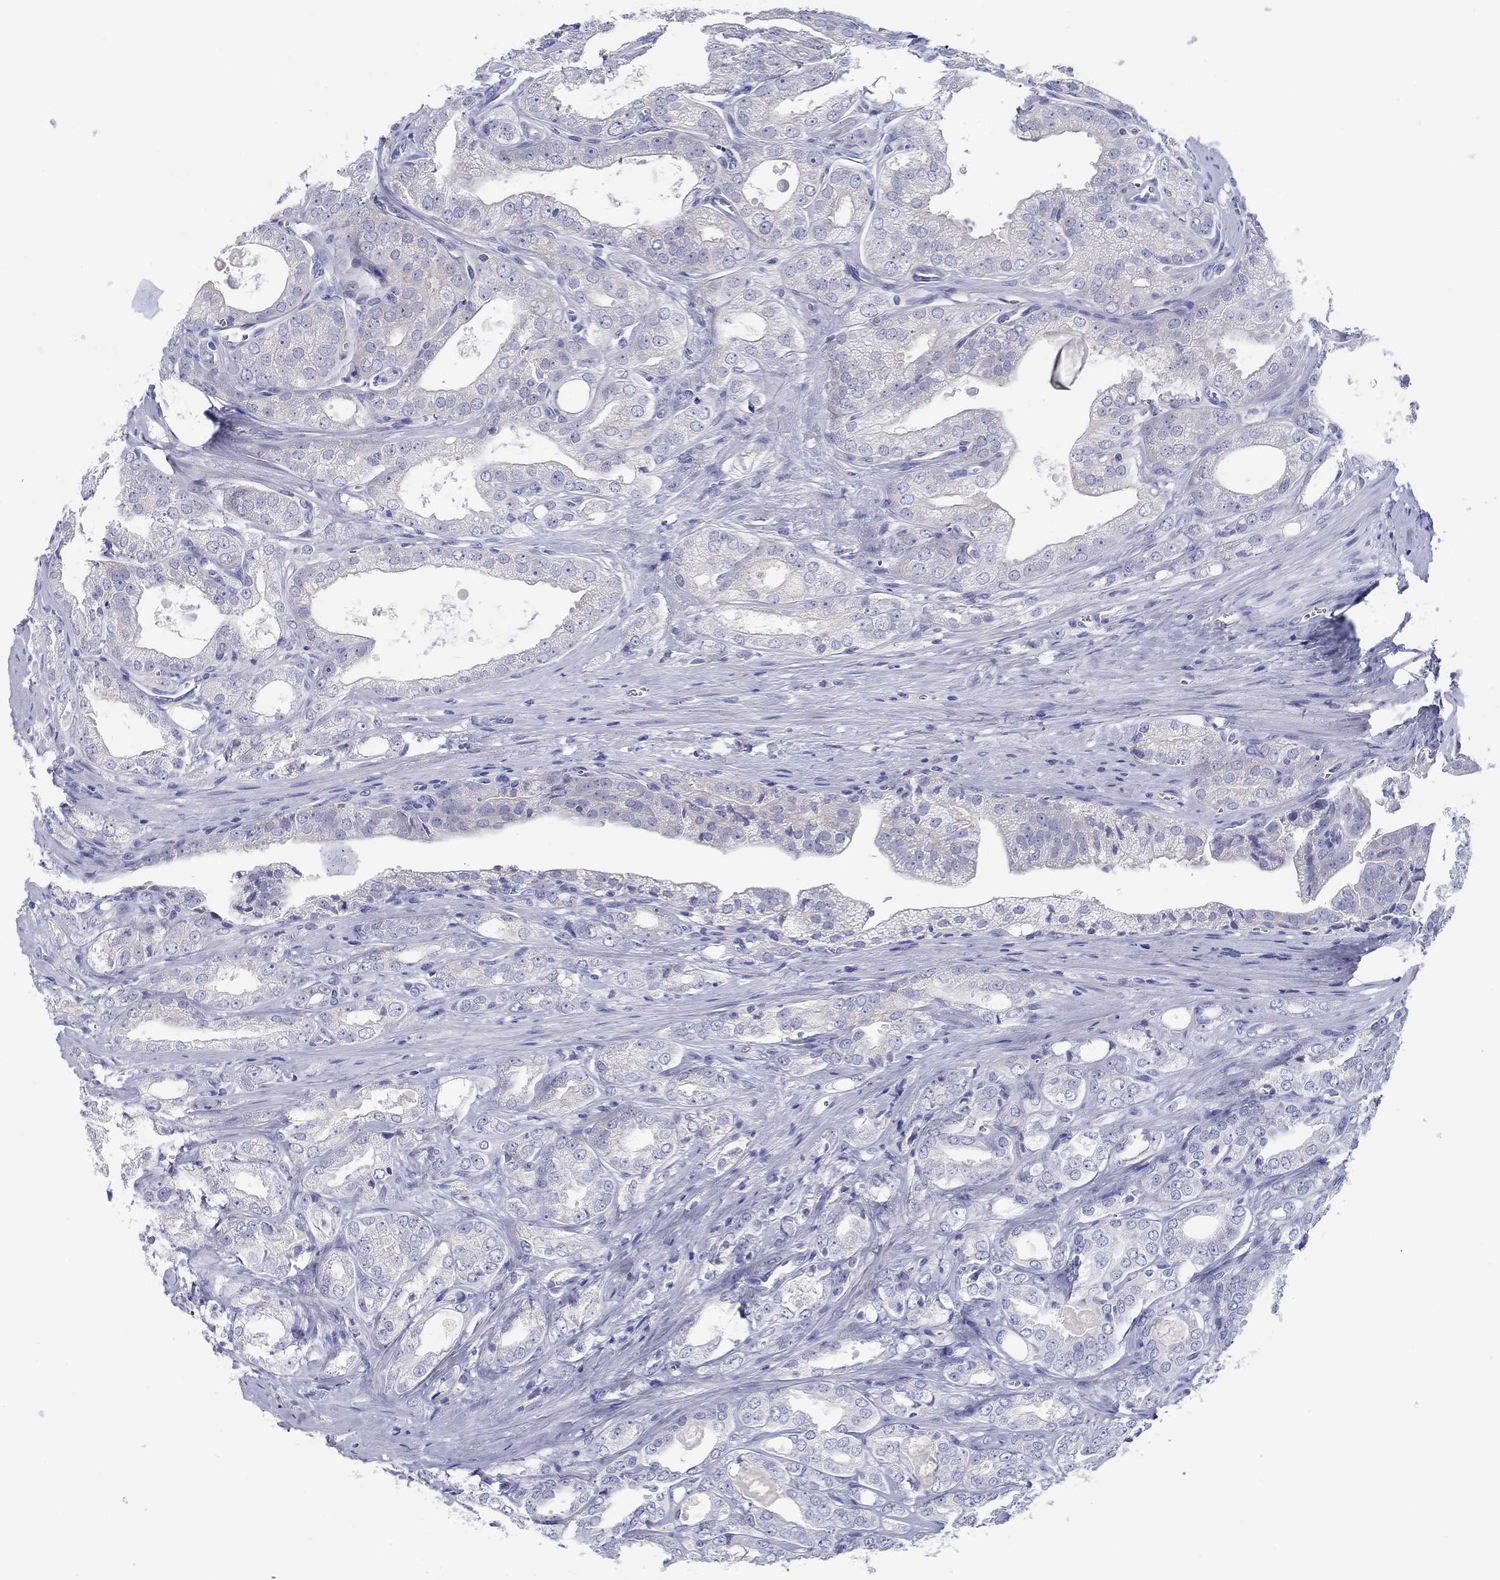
{"staining": {"intensity": "negative", "quantity": "none", "location": "none"}, "tissue": "prostate cancer", "cell_type": "Tumor cells", "image_type": "cancer", "snomed": [{"axis": "morphology", "description": "Adenocarcinoma, NOS"}, {"axis": "morphology", "description": "Adenocarcinoma, High grade"}, {"axis": "topography", "description": "Prostate"}], "caption": "Adenocarcinoma (prostate) was stained to show a protein in brown. There is no significant positivity in tumor cells.", "gene": "HAPLN4", "patient": {"sex": "male", "age": 70}}